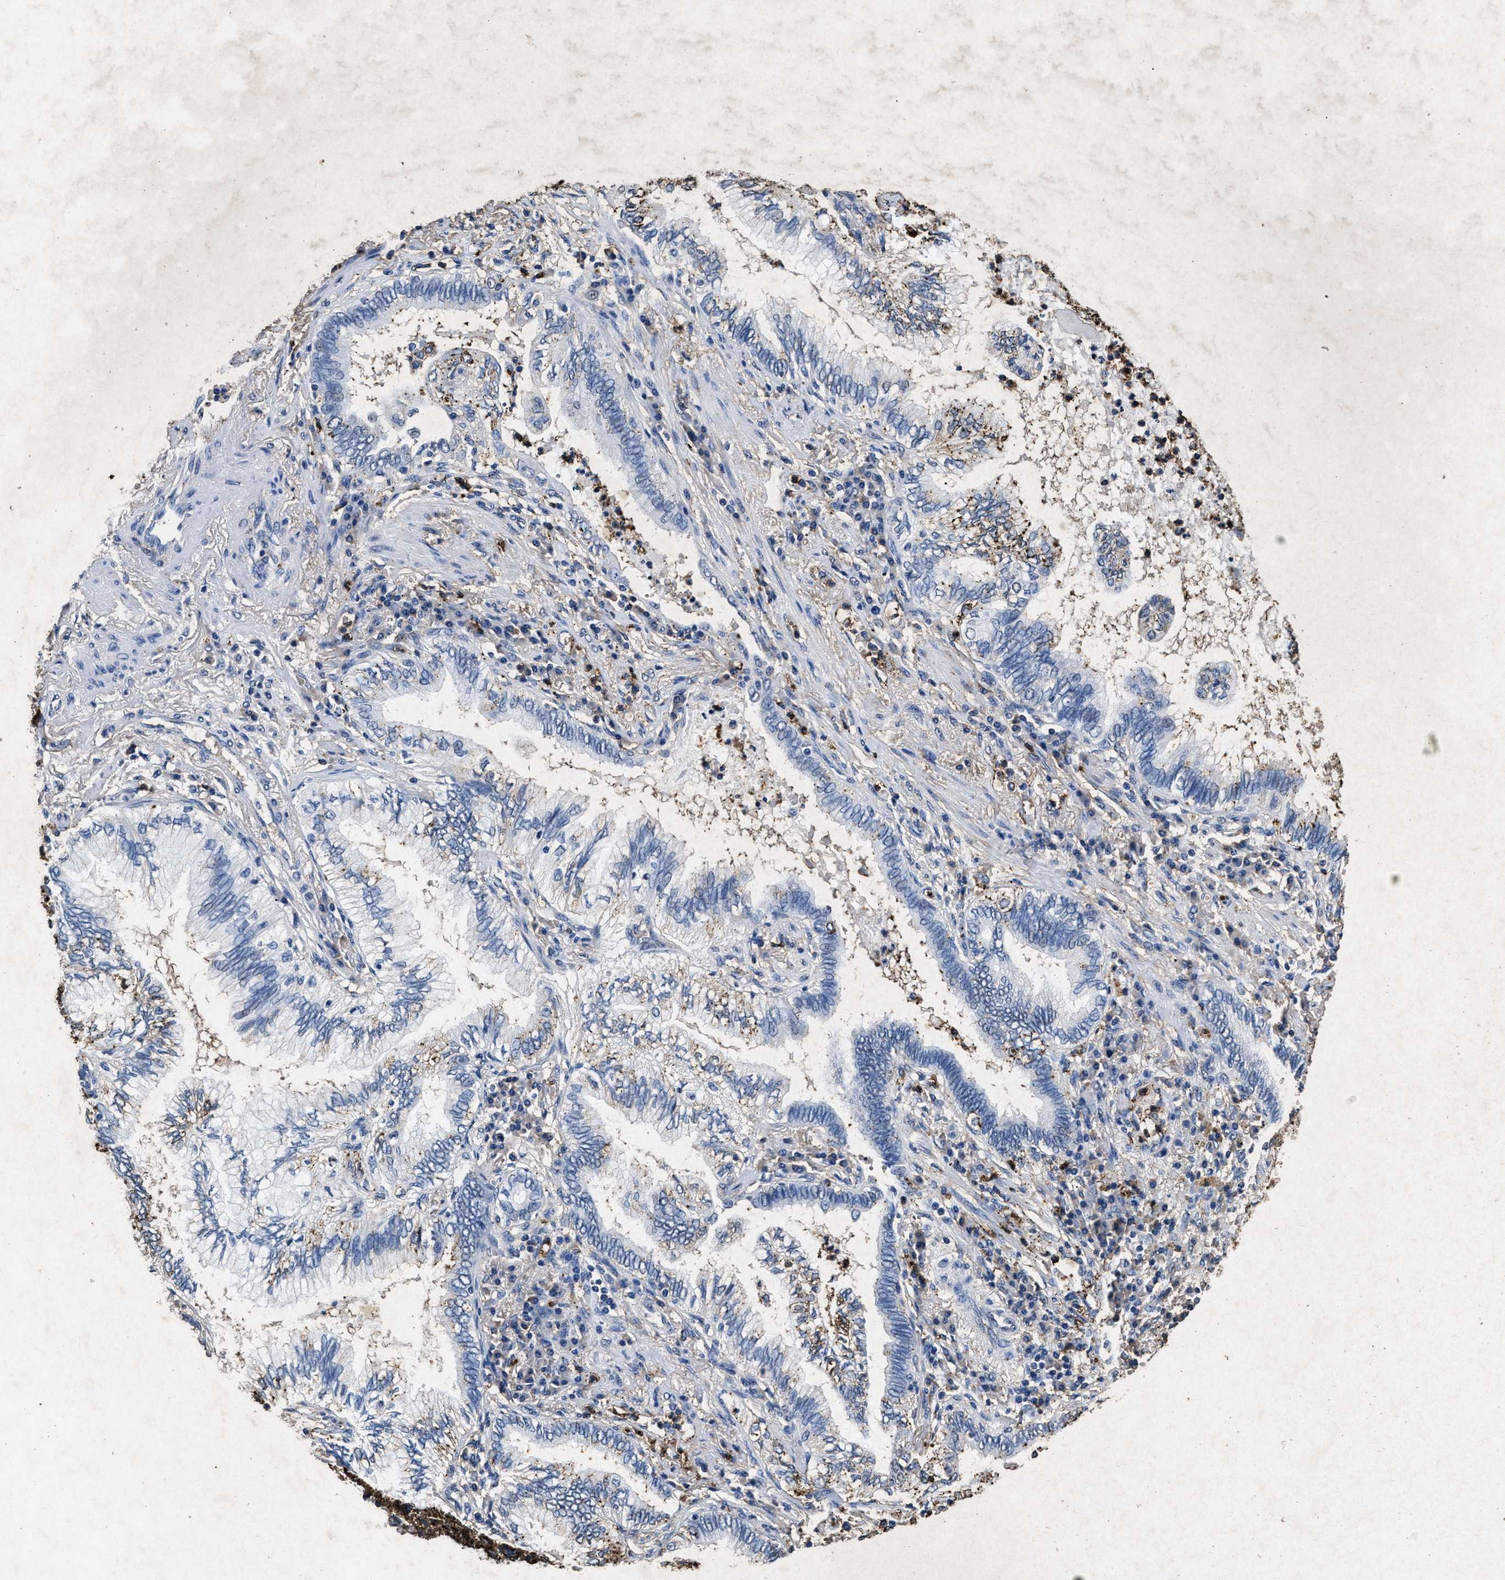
{"staining": {"intensity": "negative", "quantity": "none", "location": "none"}, "tissue": "lung cancer", "cell_type": "Tumor cells", "image_type": "cancer", "snomed": [{"axis": "morphology", "description": "Normal tissue, NOS"}, {"axis": "morphology", "description": "Adenocarcinoma, NOS"}, {"axis": "topography", "description": "Bronchus"}, {"axis": "topography", "description": "Lung"}], "caption": "An immunohistochemistry photomicrograph of adenocarcinoma (lung) is shown. There is no staining in tumor cells of adenocarcinoma (lung). Nuclei are stained in blue.", "gene": "LTB4R2", "patient": {"sex": "female", "age": 70}}